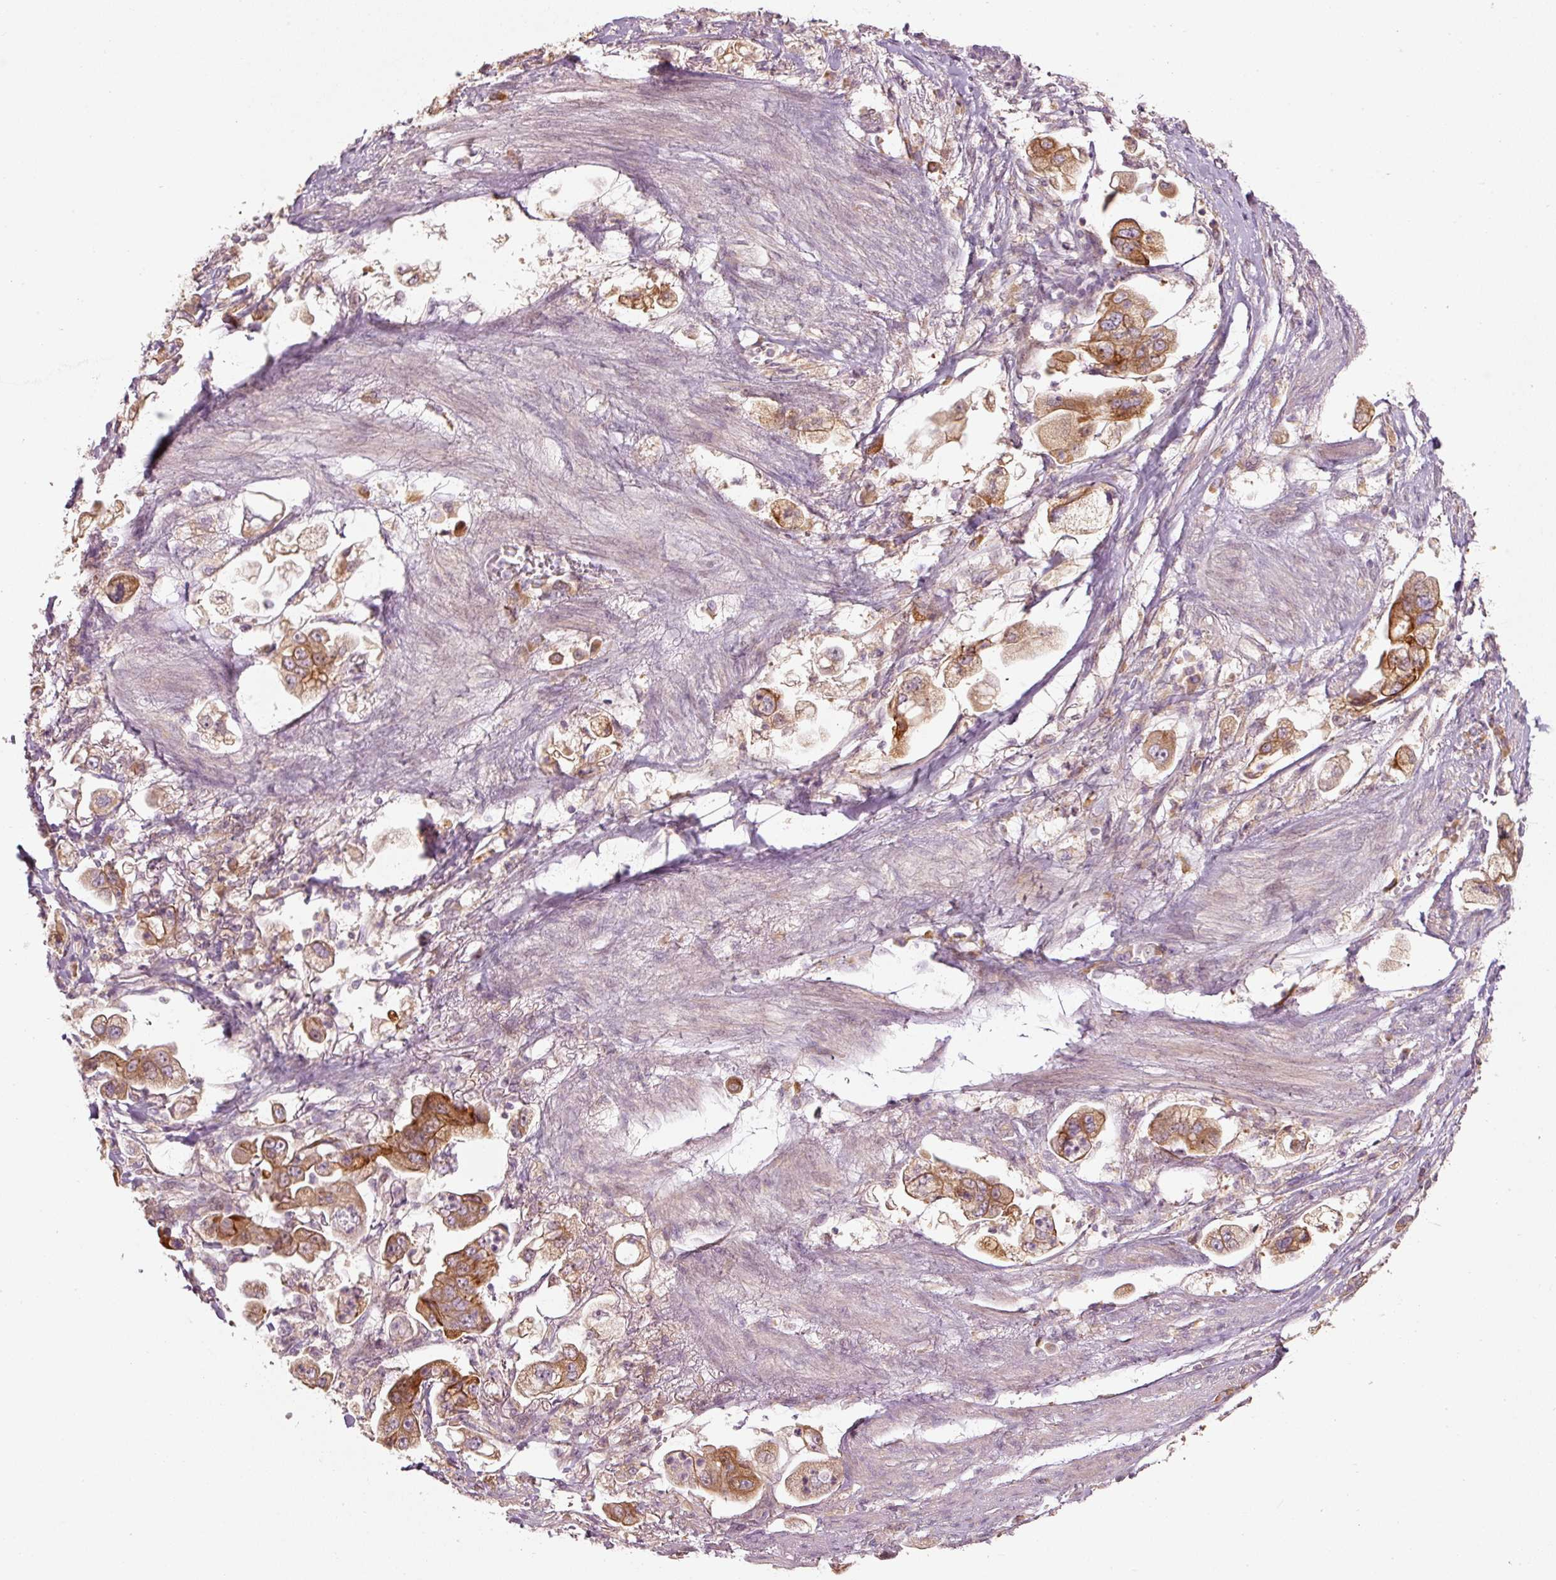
{"staining": {"intensity": "moderate", "quantity": ">75%", "location": "cytoplasmic/membranous"}, "tissue": "stomach cancer", "cell_type": "Tumor cells", "image_type": "cancer", "snomed": [{"axis": "morphology", "description": "Adenocarcinoma, NOS"}, {"axis": "topography", "description": "Stomach"}], "caption": "Immunohistochemical staining of human stomach adenocarcinoma demonstrates moderate cytoplasmic/membranous protein expression in about >75% of tumor cells.", "gene": "MAP10", "patient": {"sex": "male", "age": 62}}